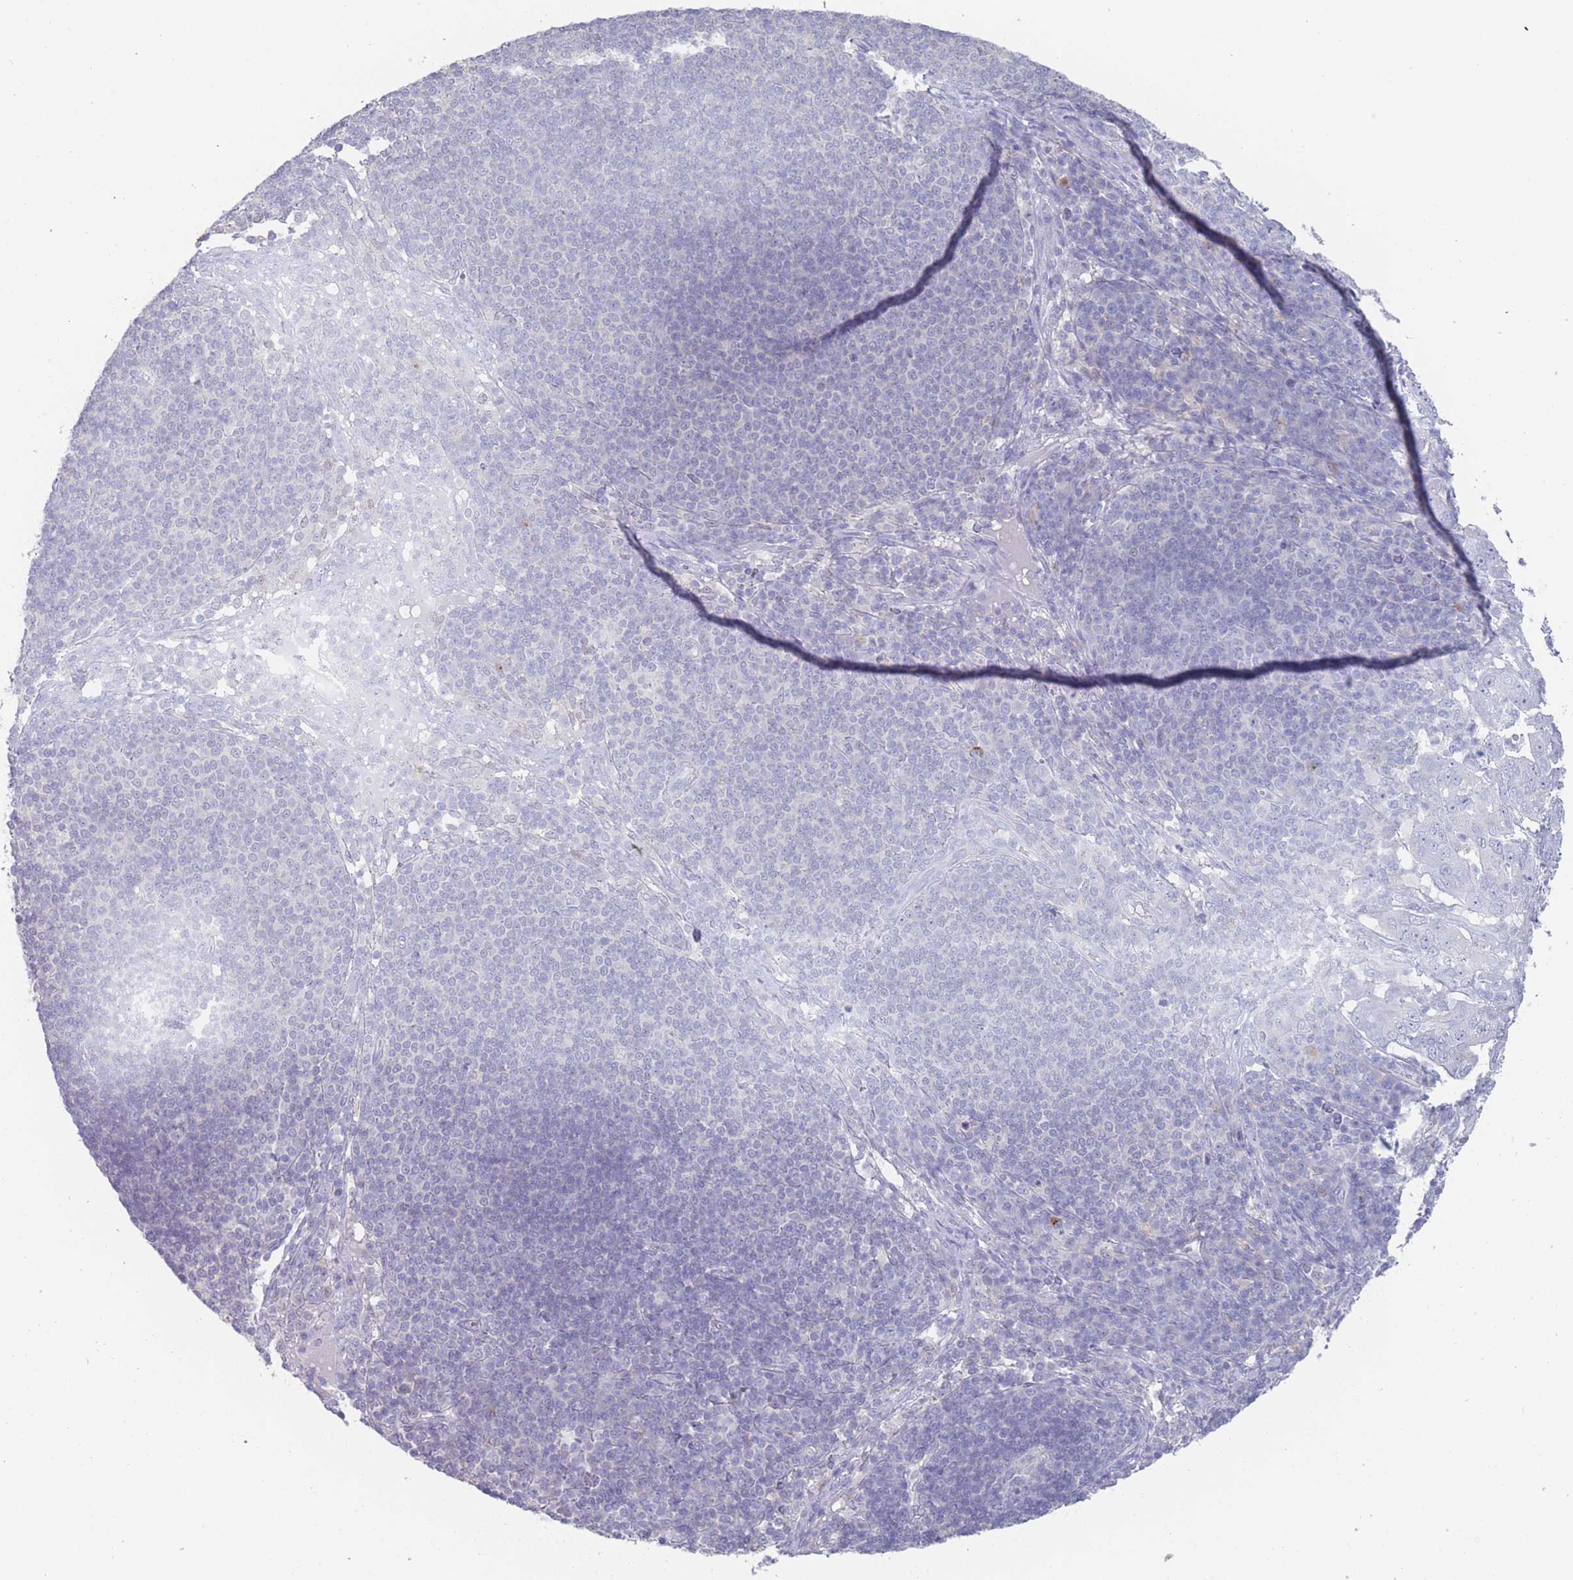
{"staining": {"intensity": "negative", "quantity": "none", "location": "none"}, "tissue": "pancreatic cancer", "cell_type": "Tumor cells", "image_type": "cancer", "snomed": [{"axis": "morphology", "description": "Normal tissue, NOS"}, {"axis": "morphology", "description": "Adenocarcinoma, NOS"}, {"axis": "topography", "description": "Lymph node"}, {"axis": "topography", "description": "Pancreas"}], "caption": "Human pancreatic adenocarcinoma stained for a protein using IHC reveals no staining in tumor cells.", "gene": "CYP51A1", "patient": {"sex": "female", "age": 67}}